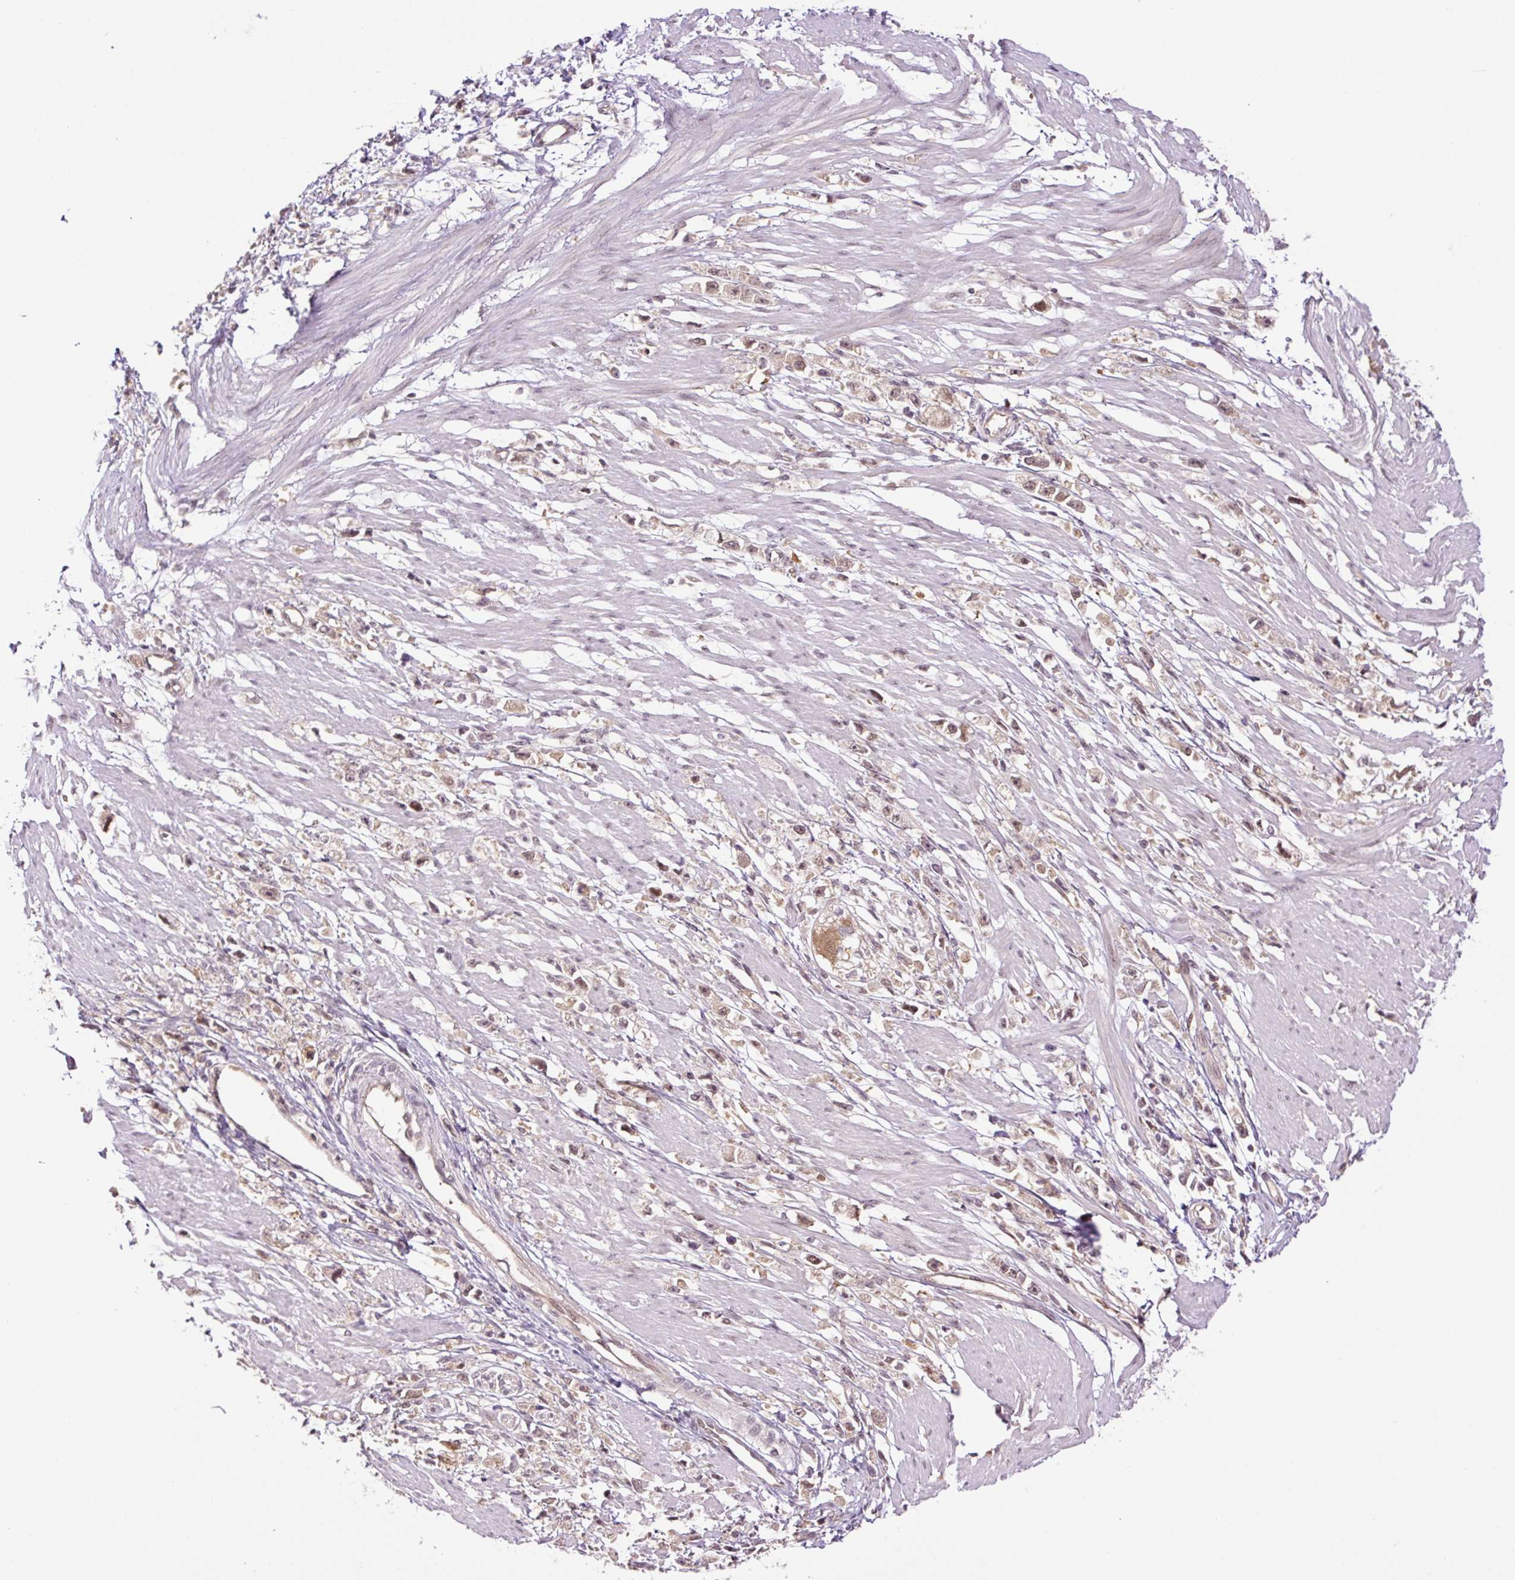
{"staining": {"intensity": "weak", "quantity": "25%-75%", "location": "cytoplasmic/membranous,nuclear"}, "tissue": "stomach cancer", "cell_type": "Tumor cells", "image_type": "cancer", "snomed": [{"axis": "morphology", "description": "Adenocarcinoma, NOS"}, {"axis": "topography", "description": "Stomach"}], "caption": "A high-resolution histopathology image shows IHC staining of stomach cancer (adenocarcinoma), which reveals weak cytoplasmic/membranous and nuclear expression in approximately 25%-75% of tumor cells.", "gene": "TPT1", "patient": {"sex": "female", "age": 59}}